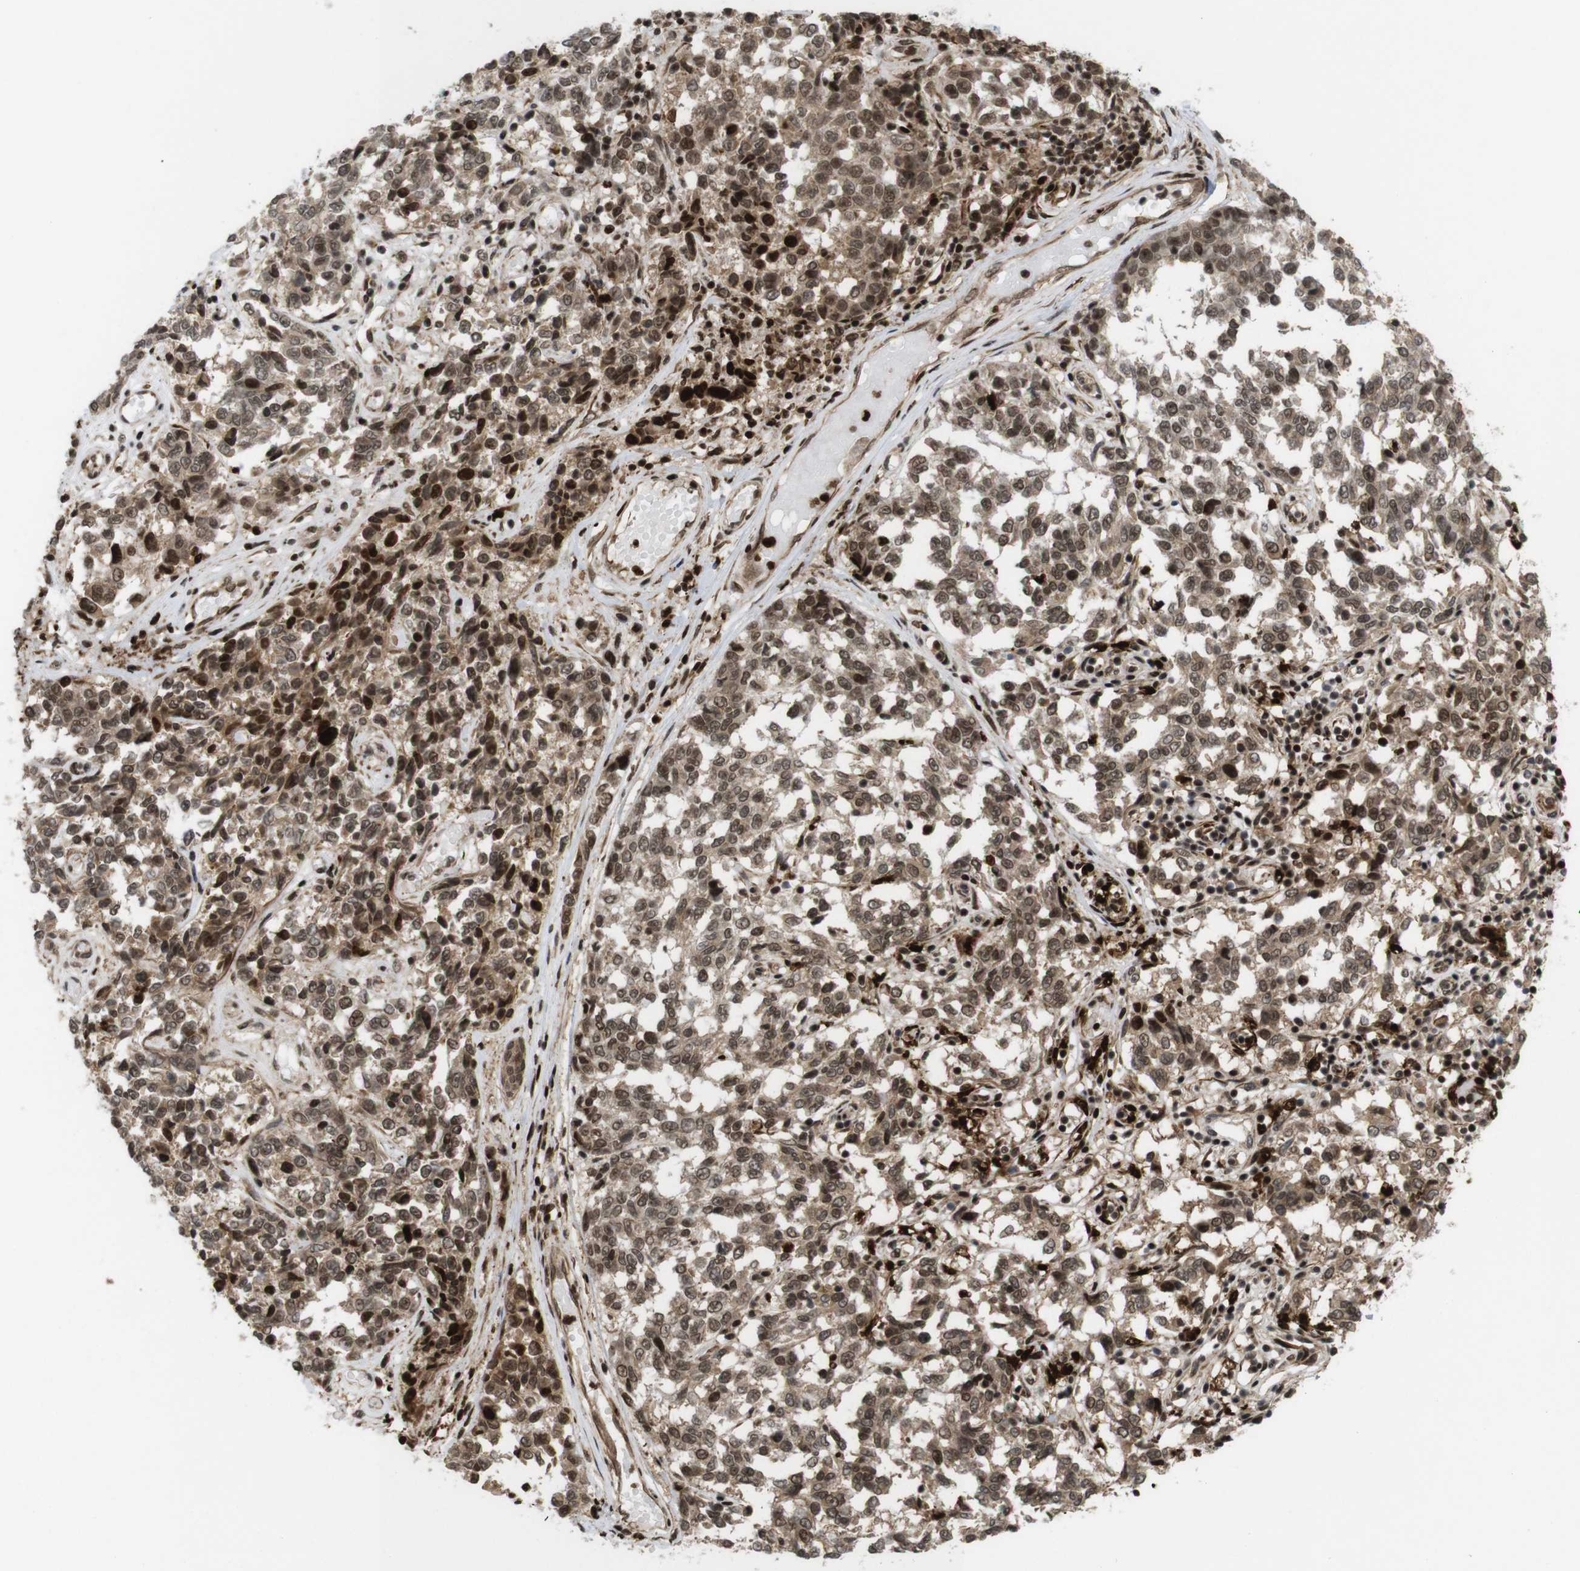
{"staining": {"intensity": "moderate", "quantity": ">75%", "location": "cytoplasmic/membranous,nuclear"}, "tissue": "melanoma", "cell_type": "Tumor cells", "image_type": "cancer", "snomed": [{"axis": "morphology", "description": "Malignant melanoma, NOS"}, {"axis": "topography", "description": "Skin"}], "caption": "An image of human melanoma stained for a protein reveals moderate cytoplasmic/membranous and nuclear brown staining in tumor cells.", "gene": "SP2", "patient": {"sex": "female", "age": 64}}